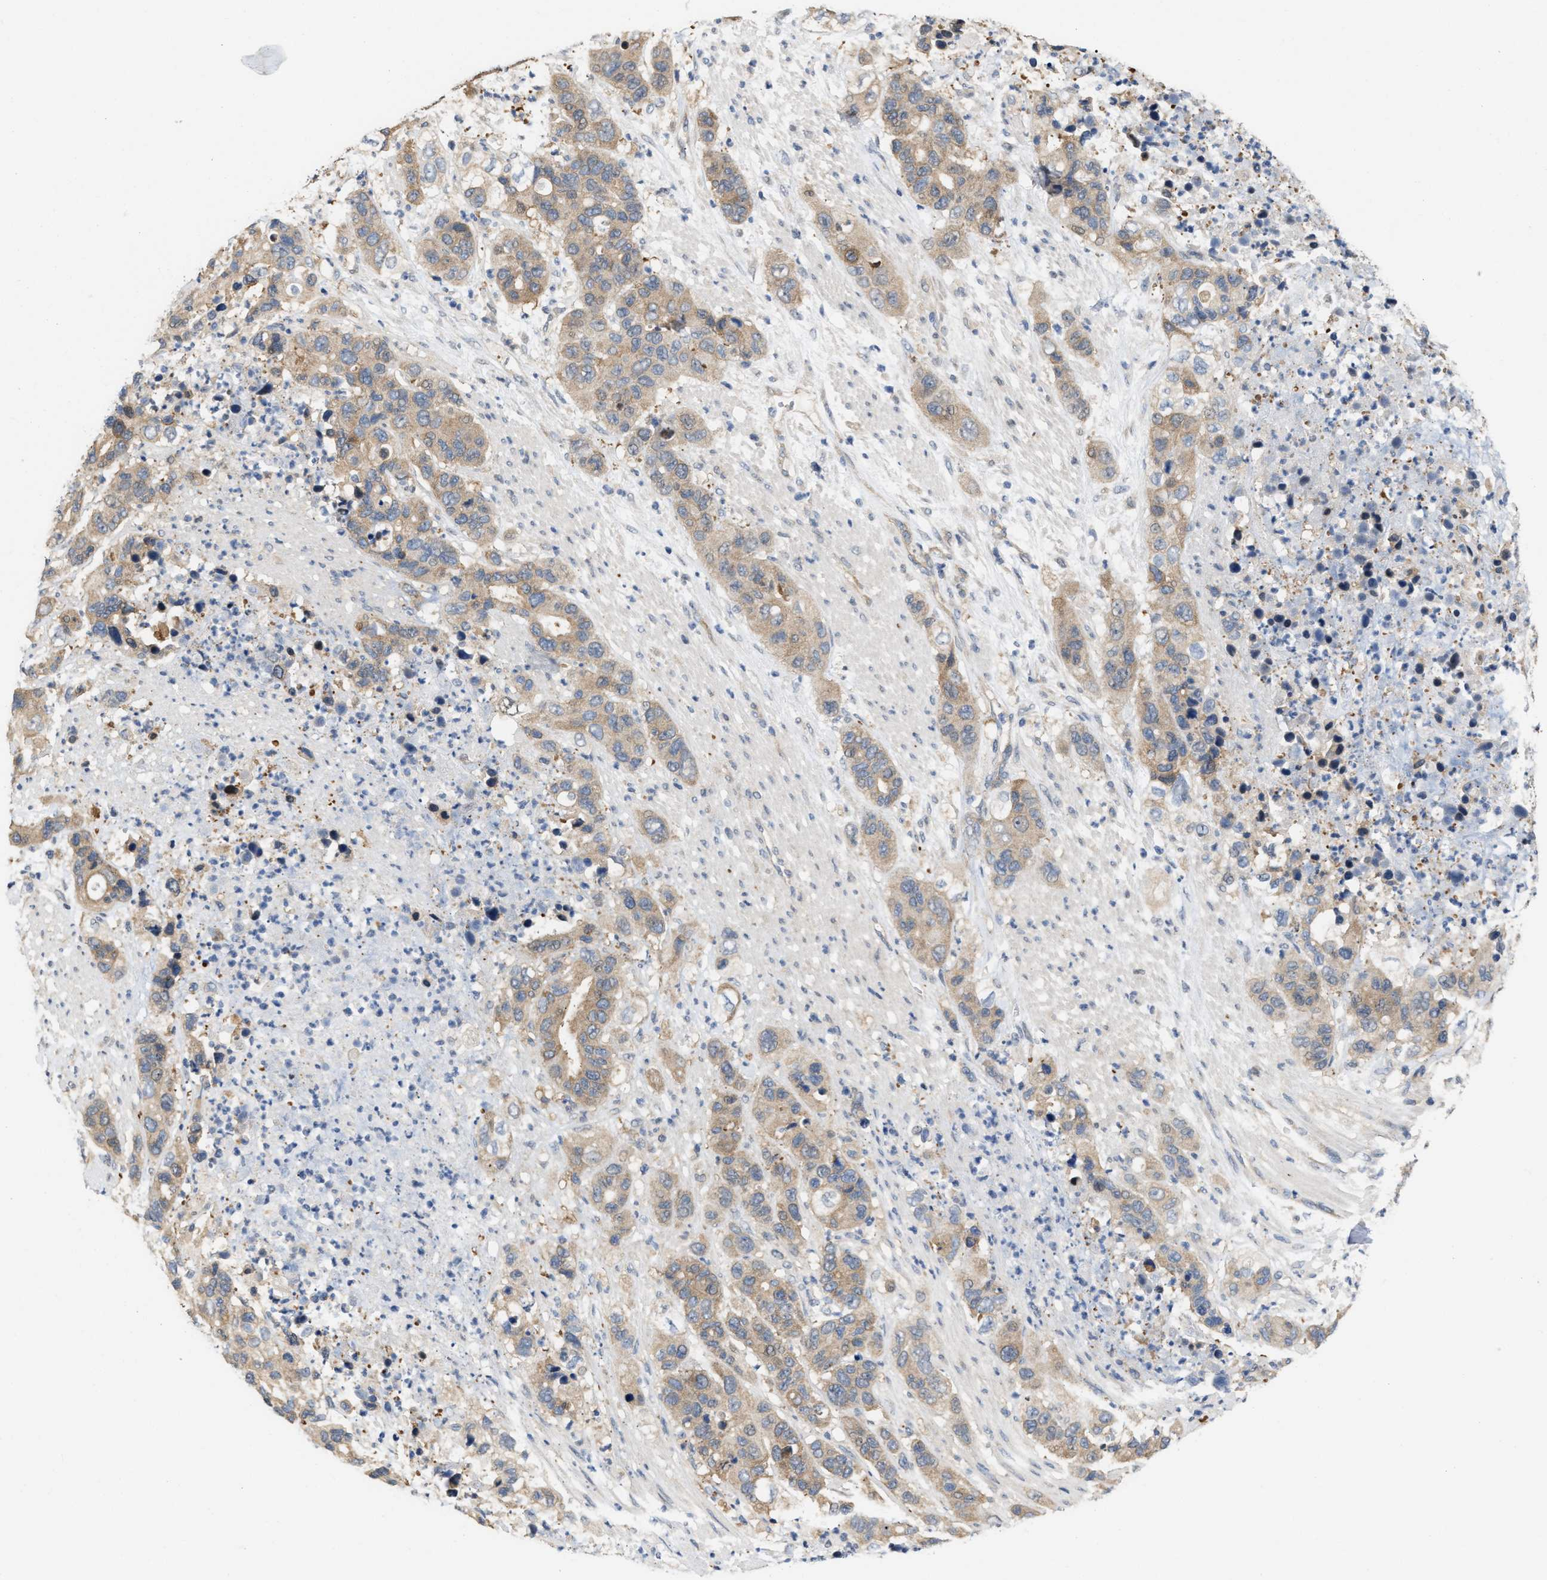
{"staining": {"intensity": "moderate", "quantity": ">75%", "location": "cytoplasmic/membranous"}, "tissue": "pancreatic cancer", "cell_type": "Tumor cells", "image_type": "cancer", "snomed": [{"axis": "morphology", "description": "Adenocarcinoma, NOS"}, {"axis": "topography", "description": "Pancreas"}], "caption": "Pancreatic cancer (adenocarcinoma) was stained to show a protein in brown. There is medium levels of moderate cytoplasmic/membranous expression in about >75% of tumor cells.", "gene": "CSNK1A1", "patient": {"sex": "female", "age": 71}}